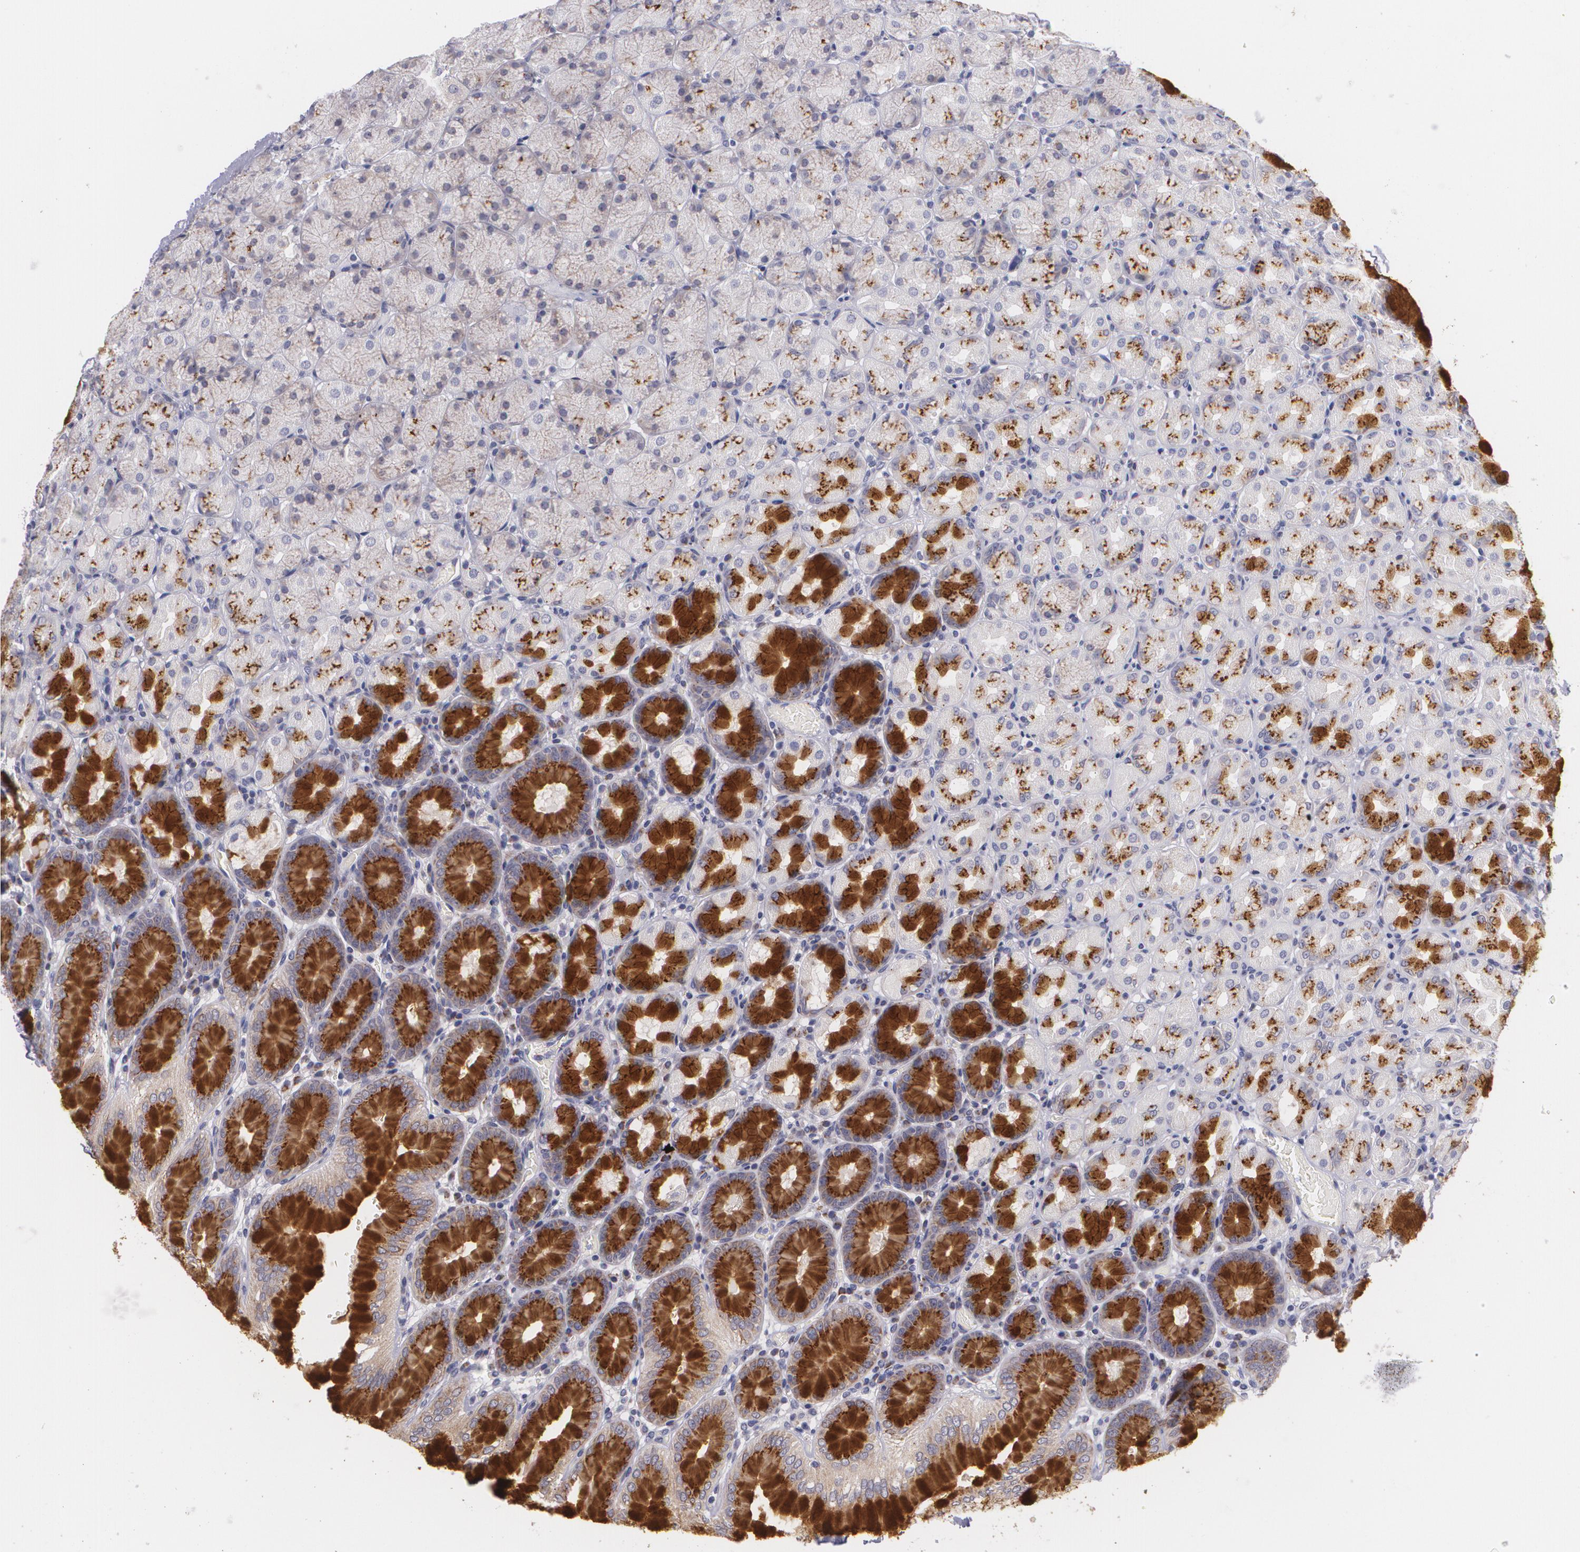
{"staining": {"intensity": "strong", "quantity": "<25%", "location": "cytoplasmic/membranous"}, "tissue": "stomach", "cell_type": "Glandular cells", "image_type": "normal", "snomed": [{"axis": "morphology", "description": "Normal tissue, NOS"}, {"axis": "topography", "description": "Stomach, upper"}, {"axis": "topography", "description": "Stomach"}], "caption": "Brown immunohistochemical staining in normal stomach shows strong cytoplasmic/membranous staining in about <25% of glandular cells.", "gene": "CILK1", "patient": {"sex": "male", "age": 76}}